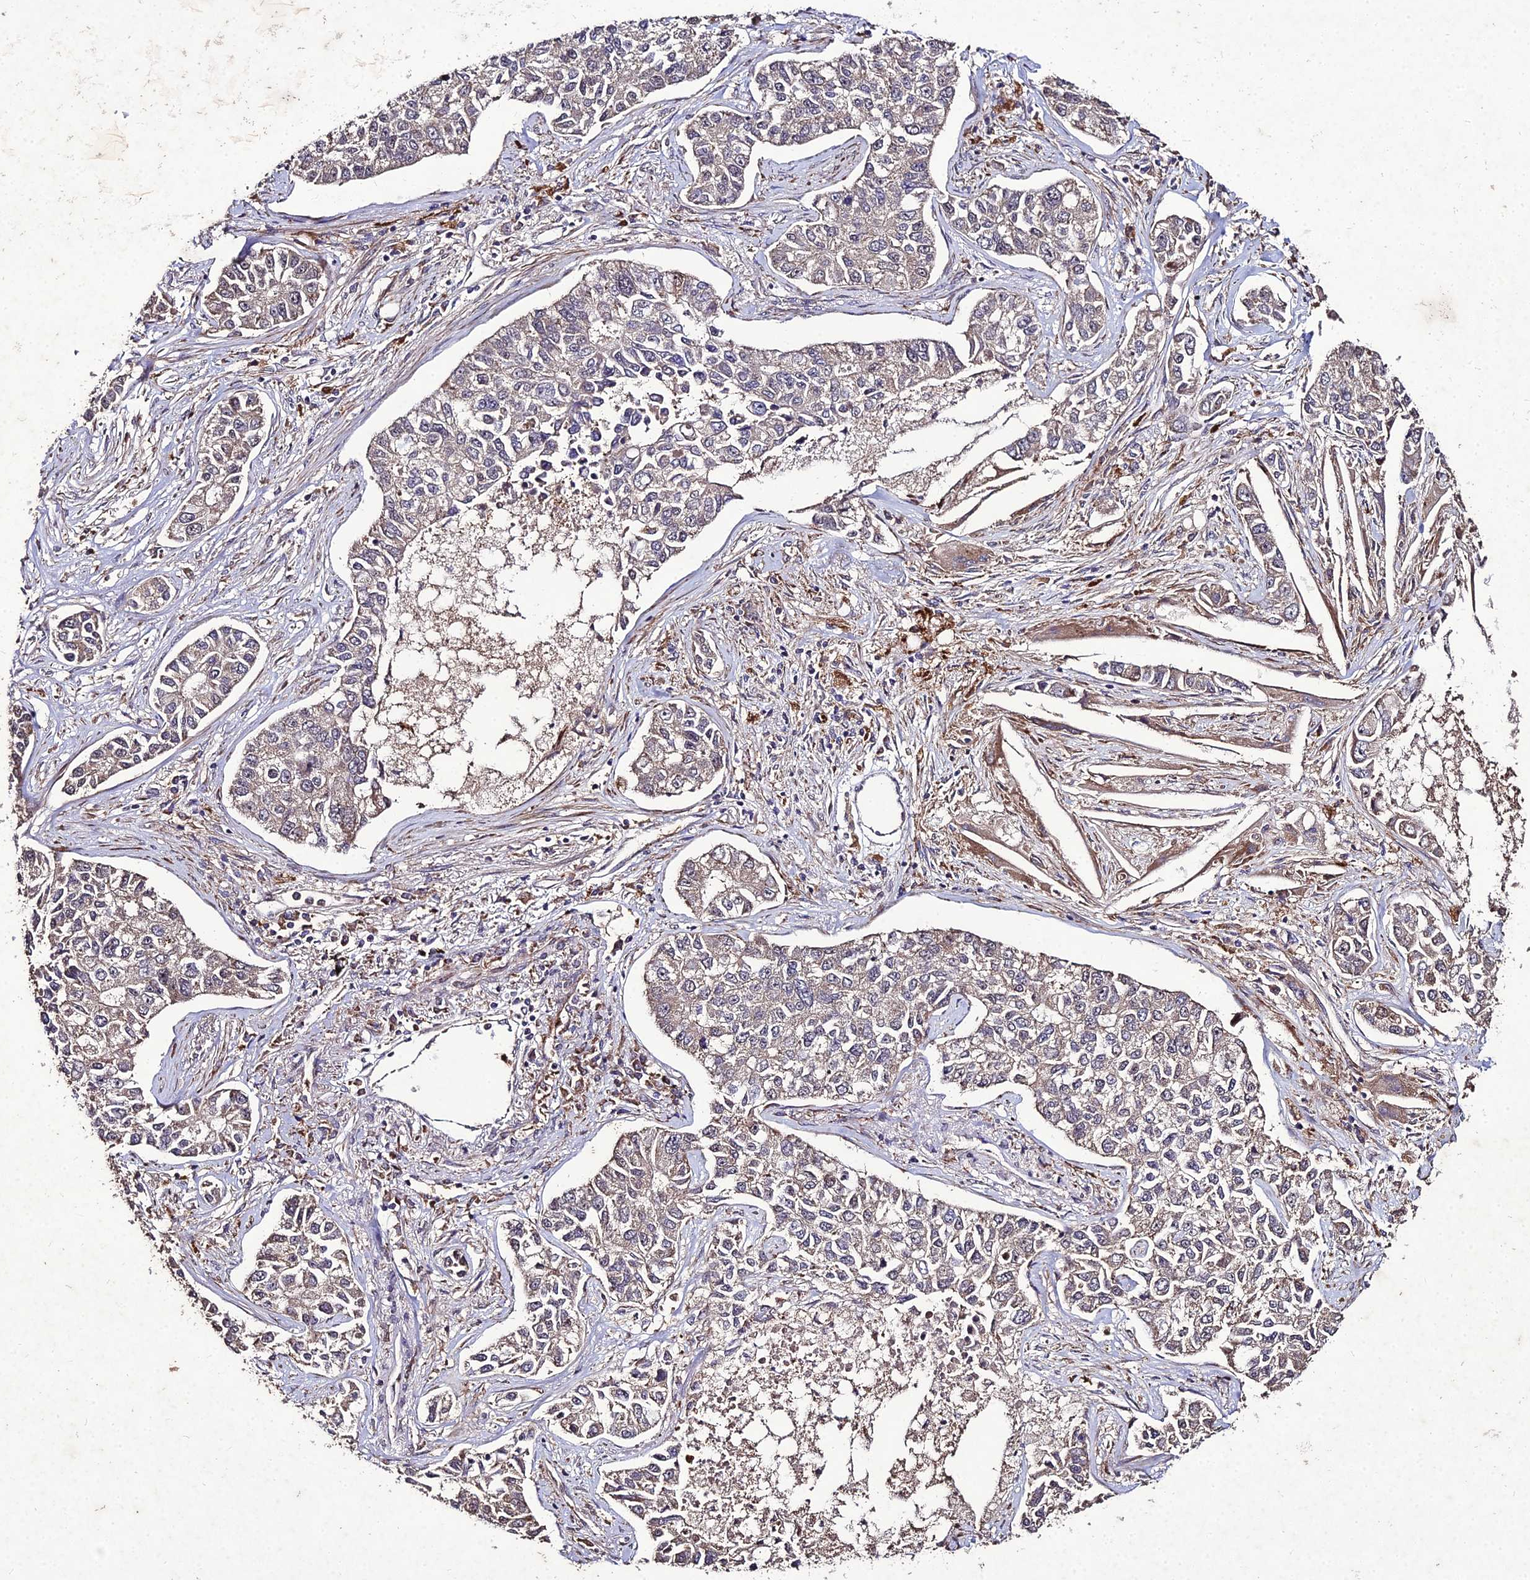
{"staining": {"intensity": "negative", "quantity": "none", "location": "none"}, "tissue": "lung cancer", "cell_type": "Tumor cells", "image_type": "cancer", "snomed": [{"axis": "morphology", "description": "Adenocarcinoma, NOS"}, {"axis": "topography", "description": "Lung"}], "caption": "Immunohistochemistry (IHC) photomicrograph of neoplastic tissue: lung cancer stained with DAB demonstrates no significant protein positivity in tumor cells. (Immunohistochemistry, brightfield microscopy, high magnification).", "gene": "ZNF766", "patient": {"sex": "male", "age": 49}}